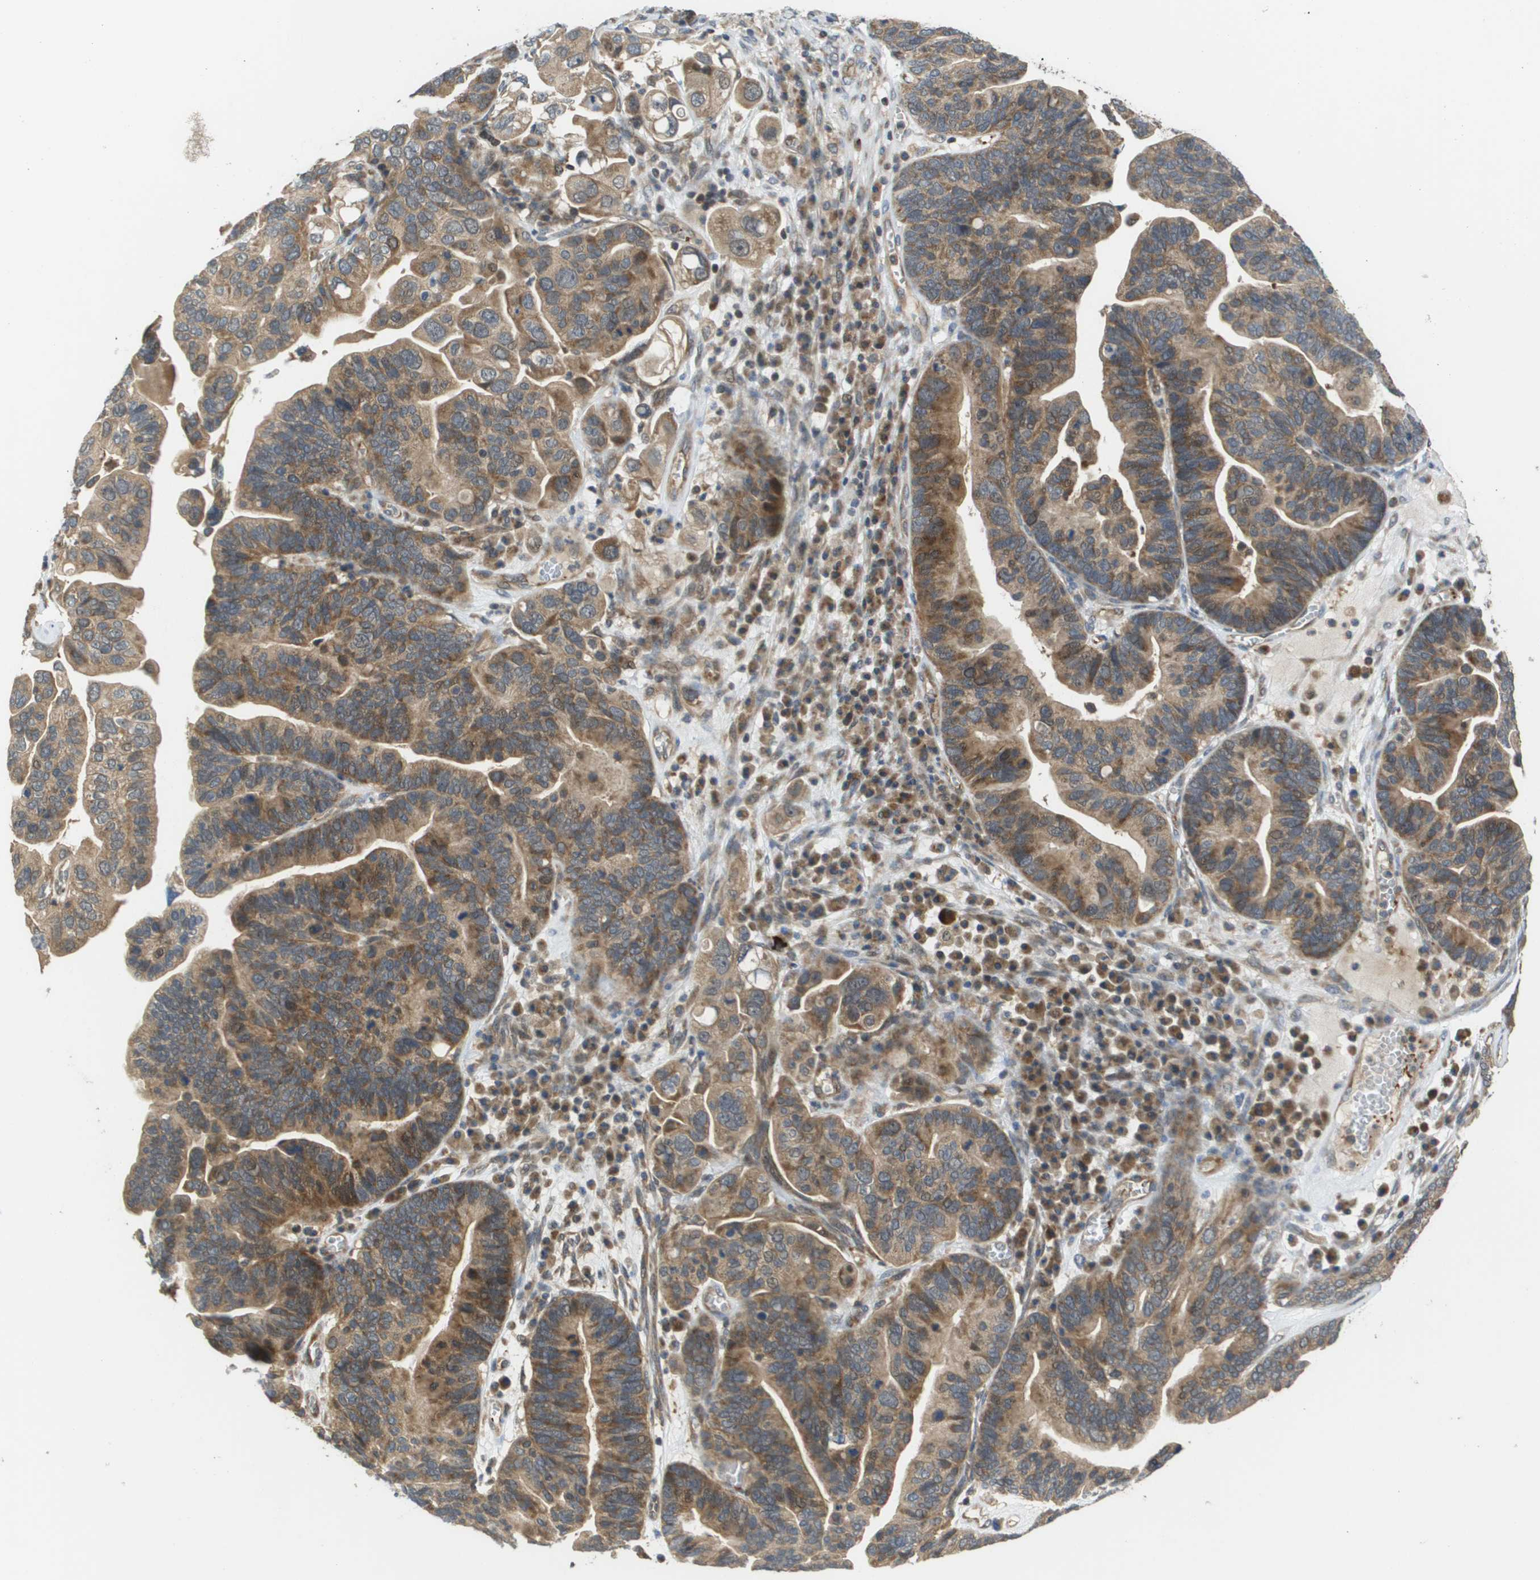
{"staining": {"intensity": "moderate", "quantity": ">75%", "location": "cytoplasmic/membranous"}, "tissue": "ovarian cancer", "cell_type": "Tumor cells", "image_type": "cancer", "snomed": [{"axis": "morphology", "description": "Cystadenocarcinoma, serous, NOS"}, {"axis": "topography", "description": "Ovary"}], "caption": "Immunohistochemical staining of ovarian cancer exhibits medium levels of moderate cytoplasmic/membranous protein positivity in approximately >75% of tumor cells.", "gene": "RBM38", "patient": {"sex": "female", "age": 56}}